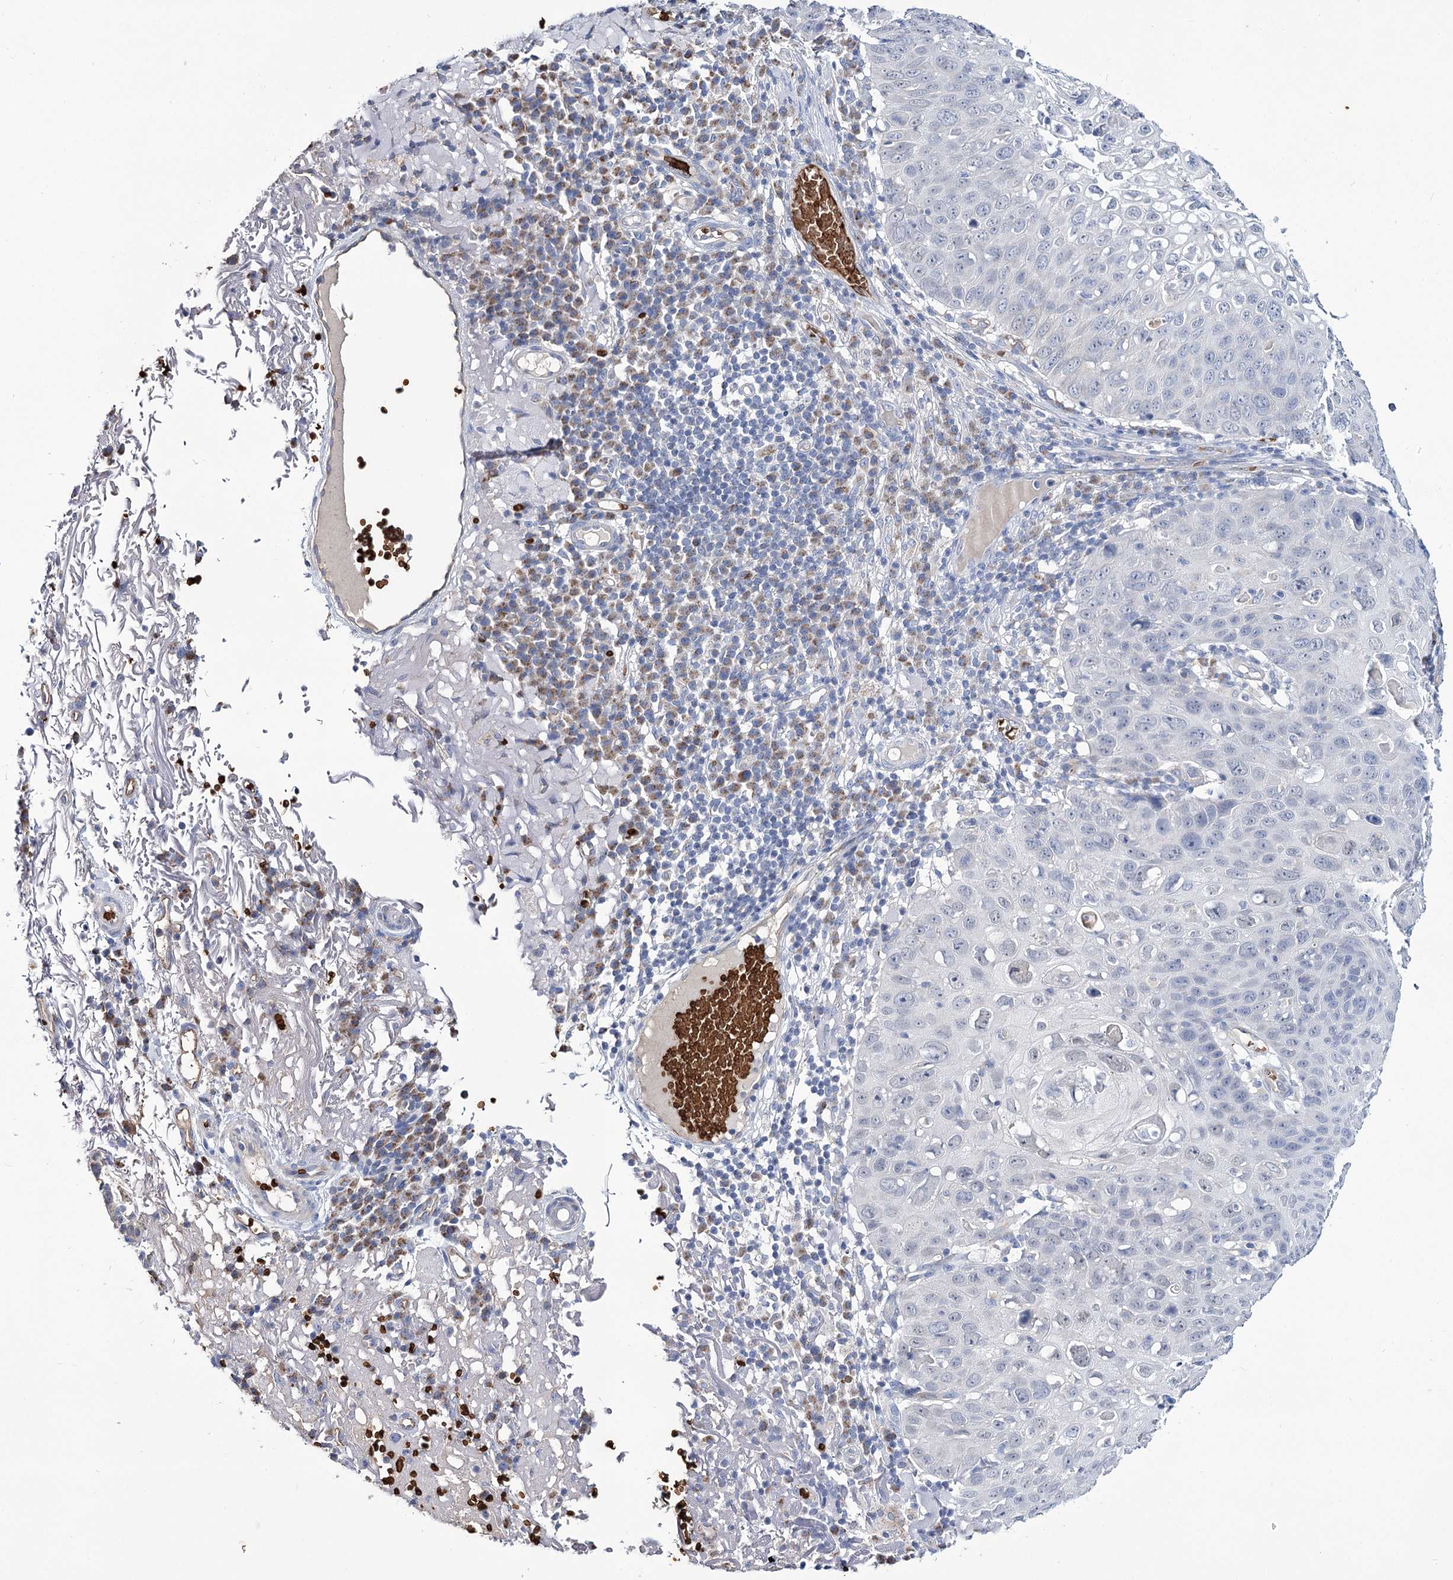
{"staining": {"intensity": "negative", "quantity": "none", "location": "none"}, "tissue": "skin cancer", "cell_type": "Tumor cells", "image_type": "cancer", "snomed": [{"axis": "morphology", "description": "Squamous cell carcinoma, NOS"}, {"axis": "topography", "description": "Skin"}], "caption": "Tumor cells show no significant protein staining in skin cancer (squamous cell carcinoma).", "gene": "GBF1", "patient": {"sex": "female", "age": 90}}